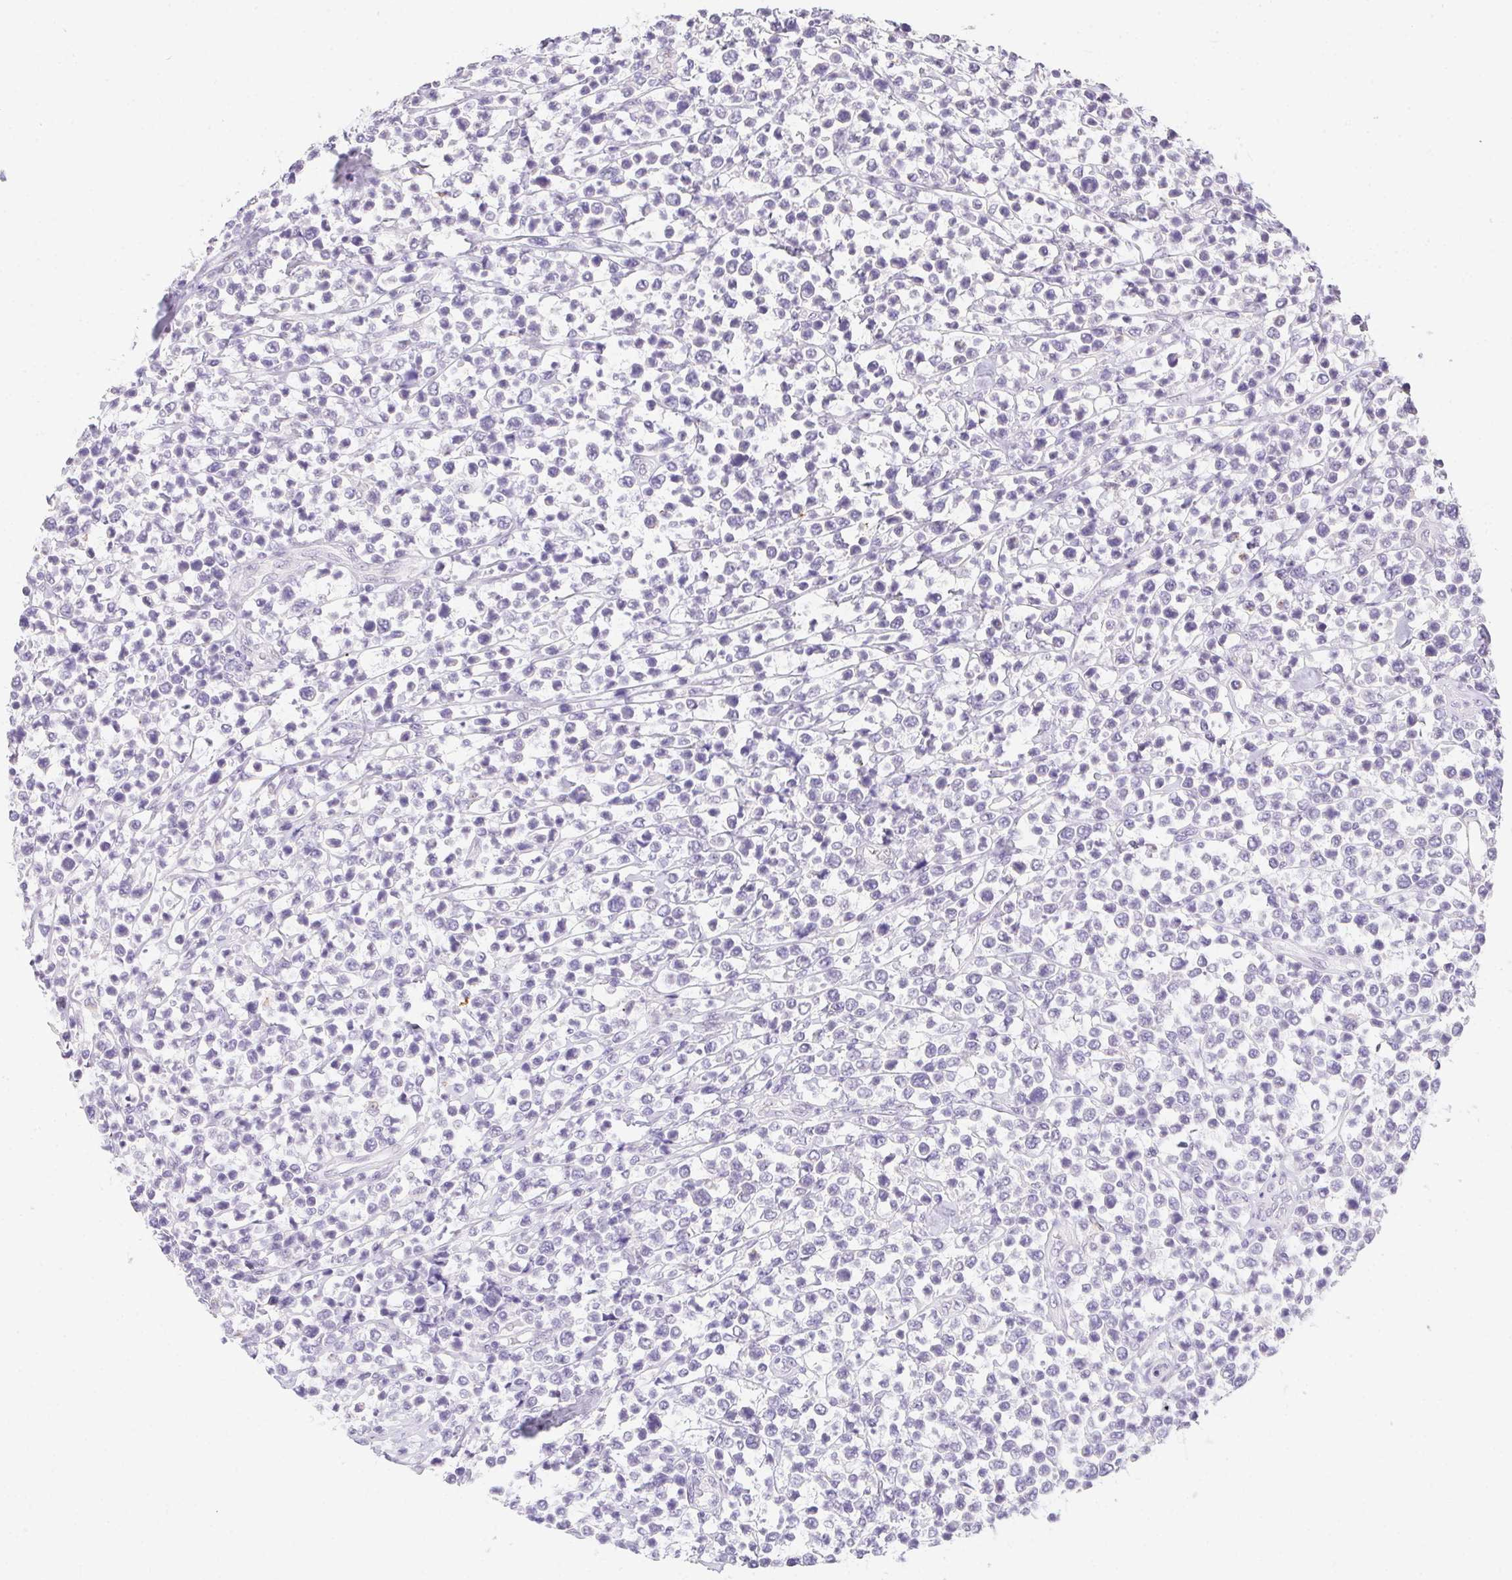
{"staining": {"intensity": "negative", "quantity": "none", "location": "none"}, "tissue": "lymphoma", "cell_type": "Tumor cells", "image_type": "cancer", "snomed": [{"axis": "morphology", "description": "Malignant lymphoma, non-Hodgkin's type, High grade"}, {"axis": "topography", "description": "Soft tissue"}], "caption": "This photomicrograph is of high-grade malignant lymphoma, non-Hodgkin's type stained with IHC to label a protein in brown with the nuclei are counter-stained blue. There is no positivity in tumor cells.", "gene": "MORC1", "patient": {"sex": "female", "age": 56}}